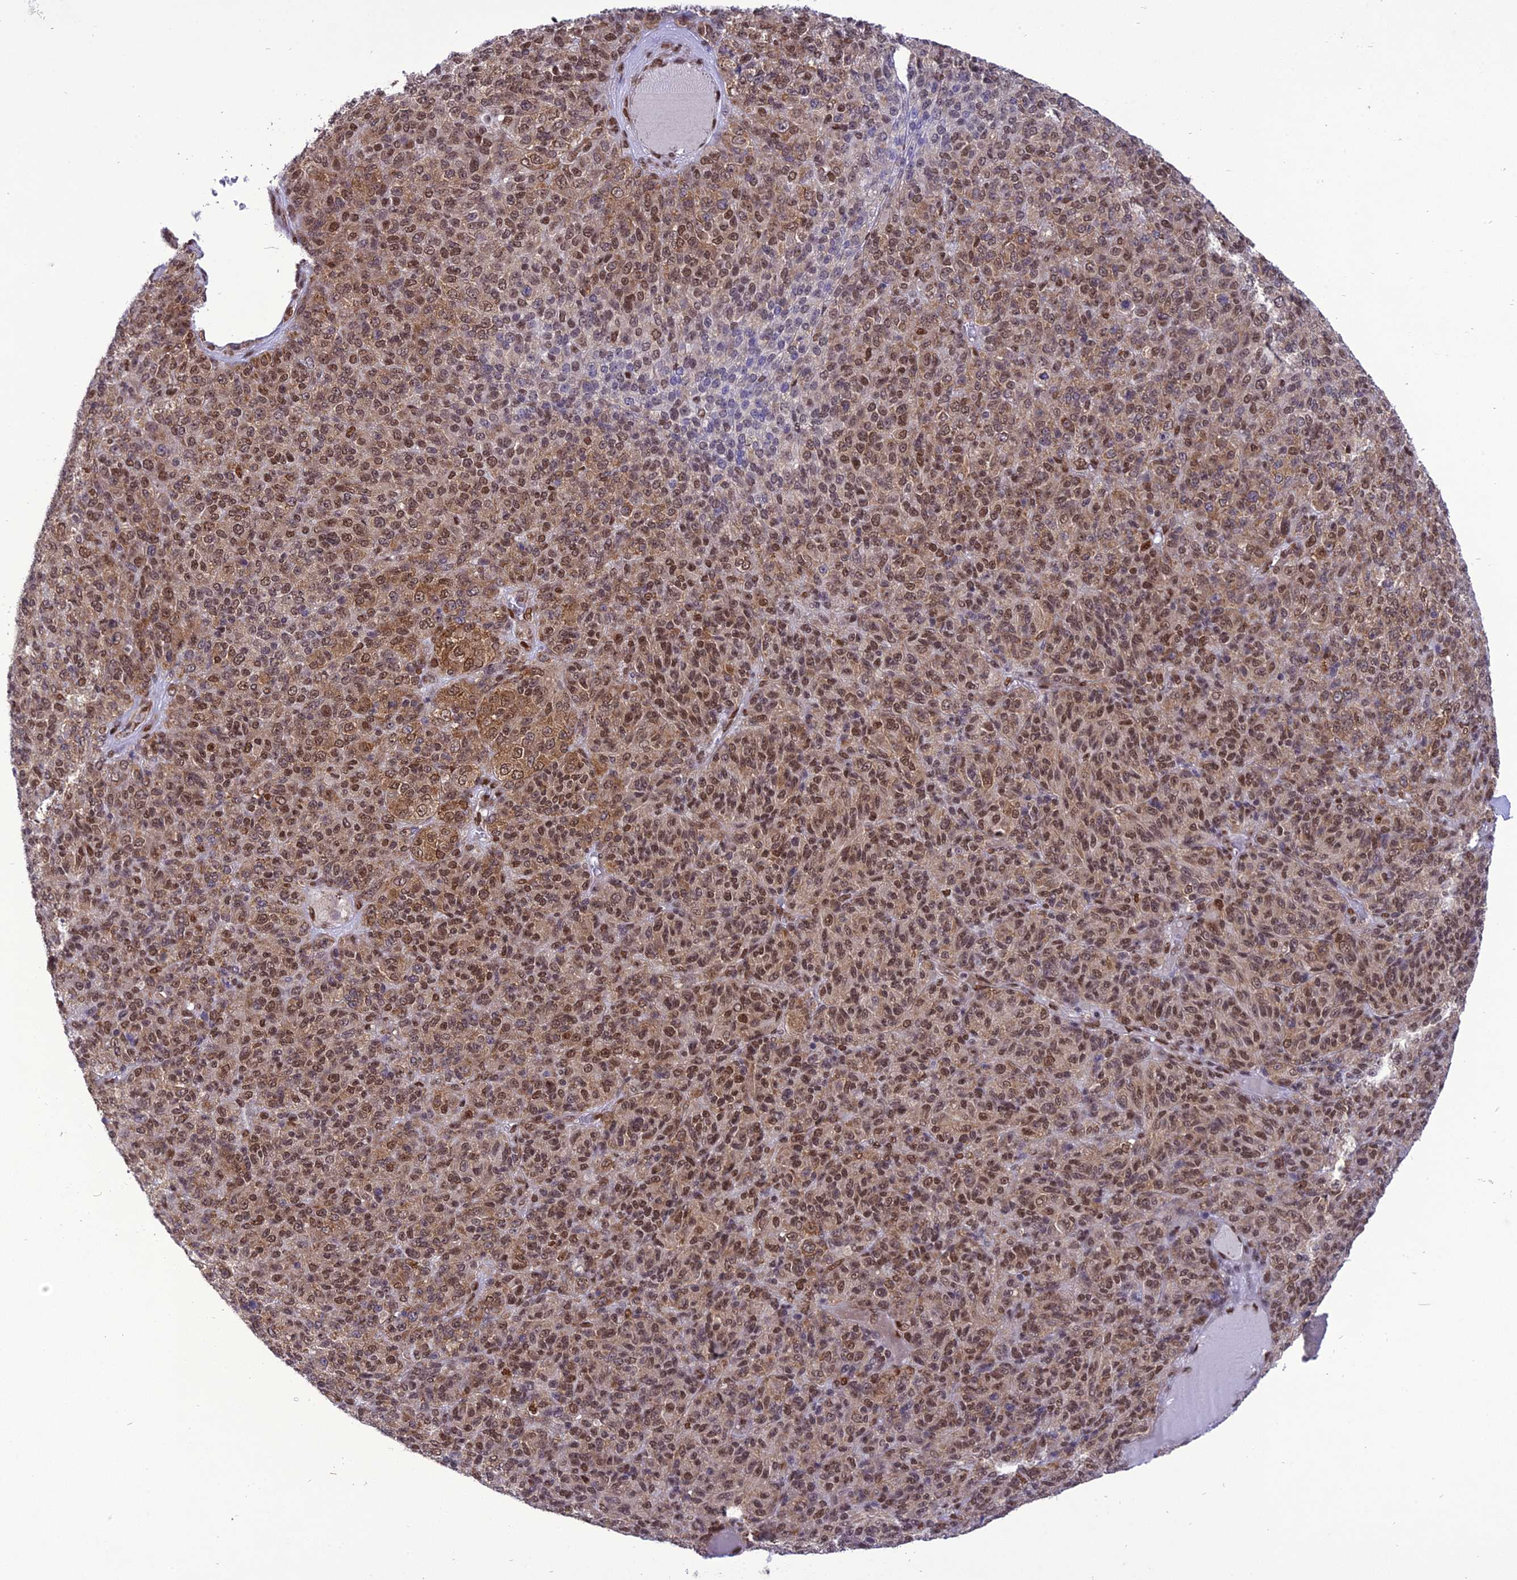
{"staining": {"intensity": "moderate", "quantity": ">75%", "location": "cytoplasmic/membranous,nuclear"}, "tissue": "melanoma", "cell_type": "Tumor cells", "image_type": "cancer", "snomed": [{"axis": "morphology", "description": "Malignant melanoma, Metastatic site"}, {"axis": "topography", "description": "Brain"}], "caption": "Brown immunohistochemical staining in human melanoma exhibits moderate cytoplasmic/membranous and nuclear expression in approximately >75% of tumor cells.", "gene": "DDX1", "patient": {"sex": "female", "age": 56}}